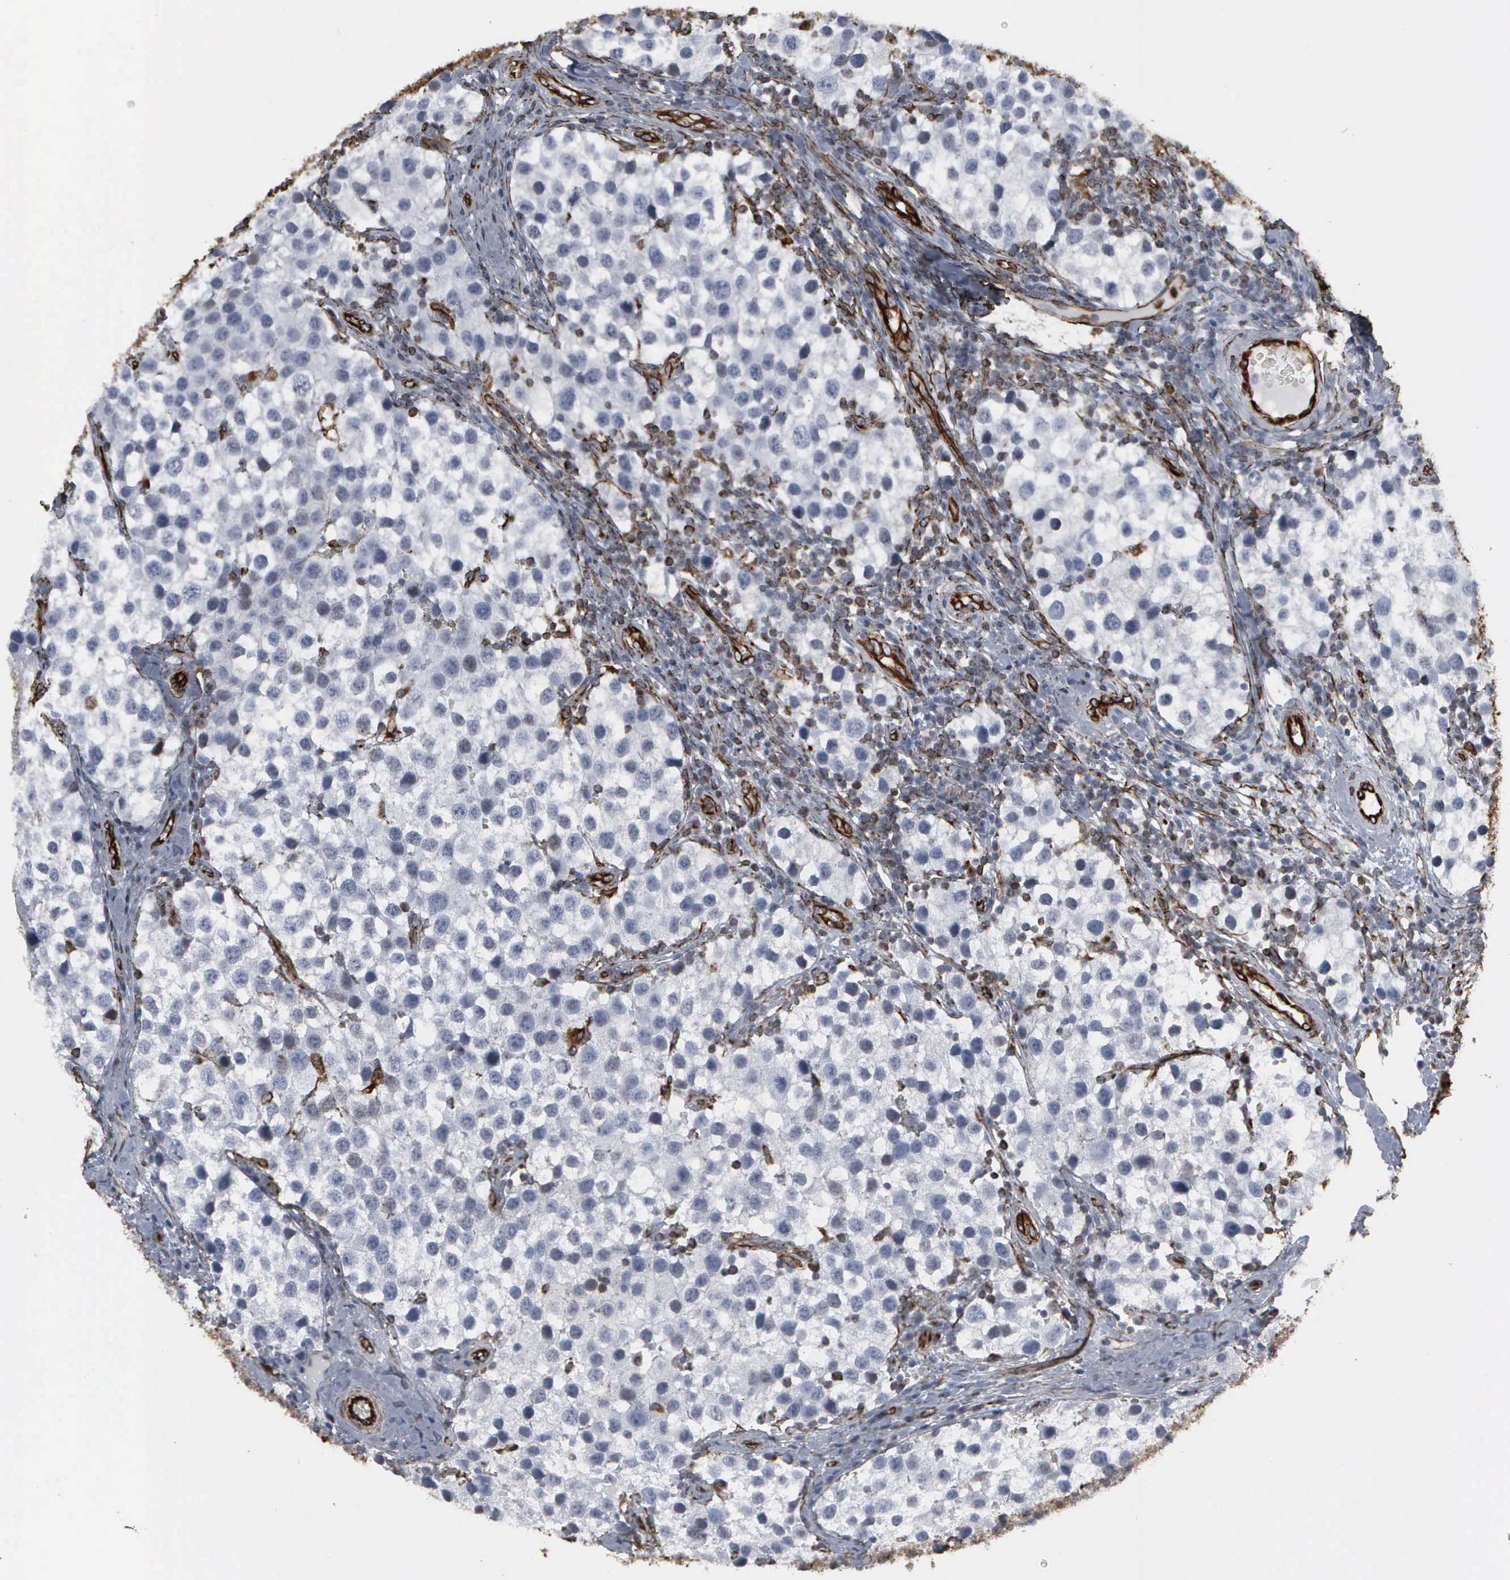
{"staining": {"intensity": "weak", "quantity": "<25%", "location": "nuclear"}, "tissue": "testis cancer", "cell_type": "Tumor cells", "image_type": "cancer", "snomed": [{"axis": "morphology", "description": "Seminoma, NOS"}, {"axis": "topography", "description": "Testis"}], "caption": "Photomicrograph shows no protein staining in tumor cells of testis seminoma tissue.", "gene": "CCNE1", "patient": {"sex": "male", "age": 39}}